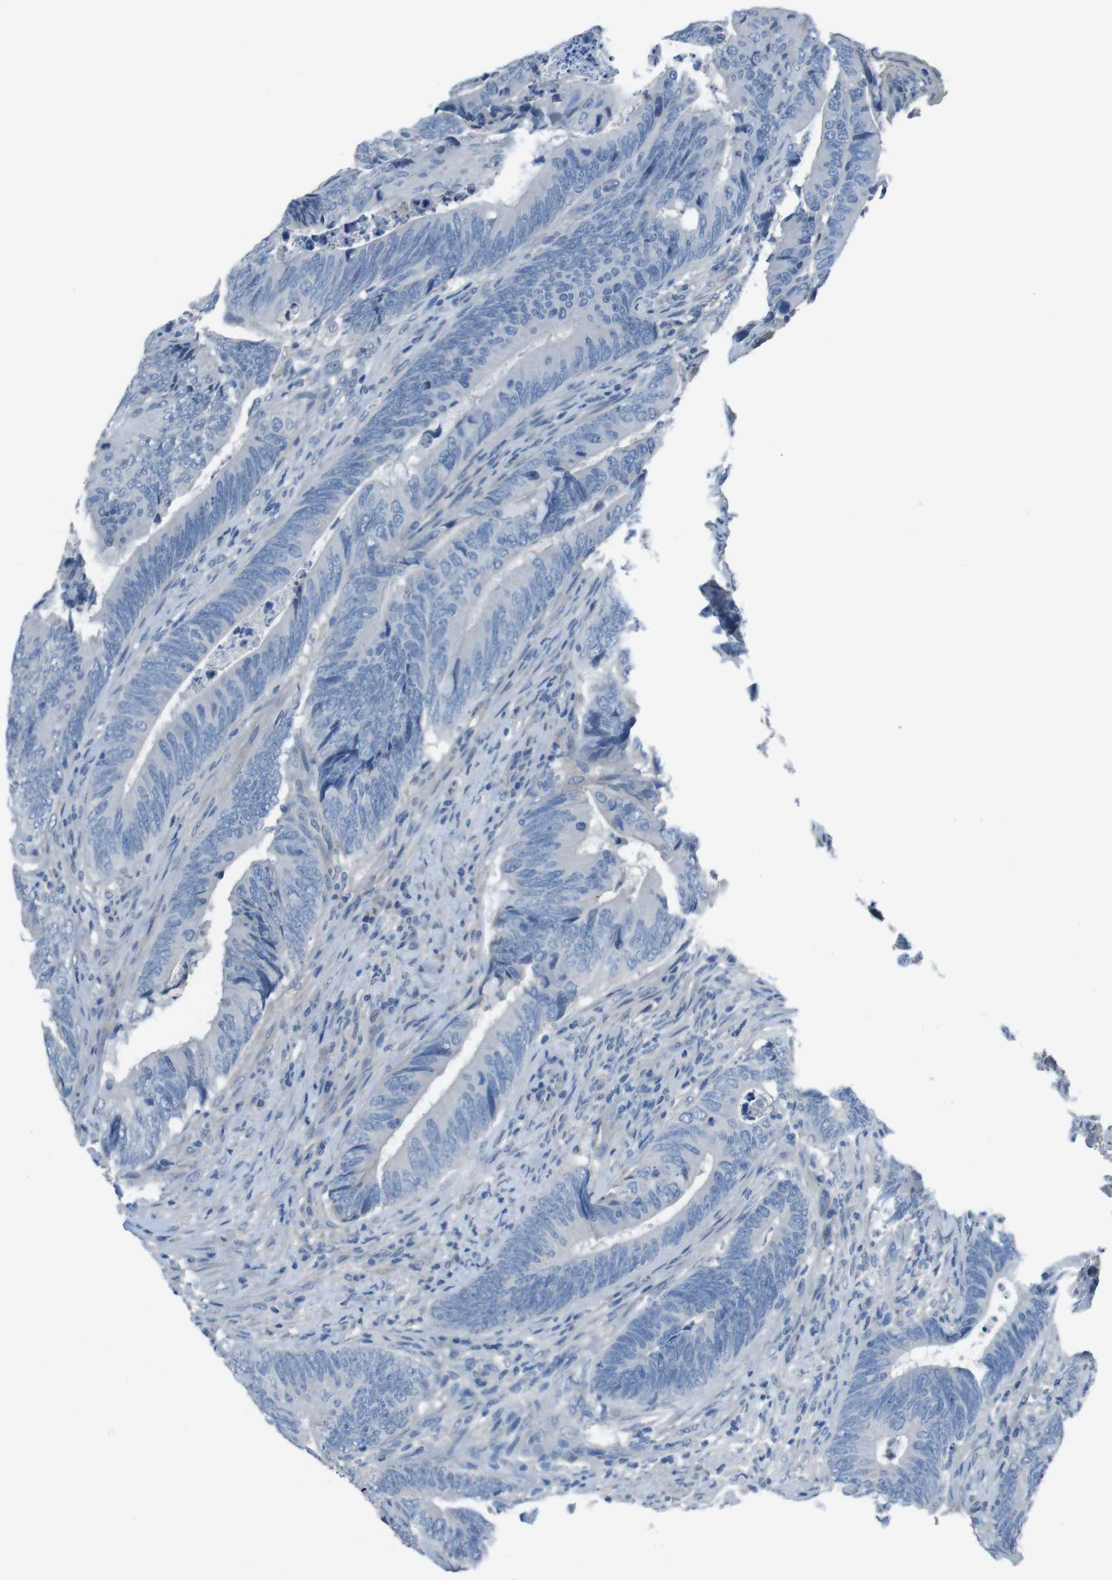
{"staining": {"intensity": "negative", "quantity": "none", "location": "none"}, "tissue": "colorectal cancer", "cell_type": "Tumor cells", "image_type": "cancer", "snomed": [{"axis": "morphology", "description": "Normal tissue, NOS"}, {"axis": "morphology", "description": "Adenocarcinoma, NOS"}, {"axis": "topography", "description": "Colon"}], "caption": "Immunohistochemical staining of human colorectal adenocarcinoma demonstrates no significant staining in tumor cells.", "gene": "CYP2C8", "patient": {"sex": "male", "age": 56}}